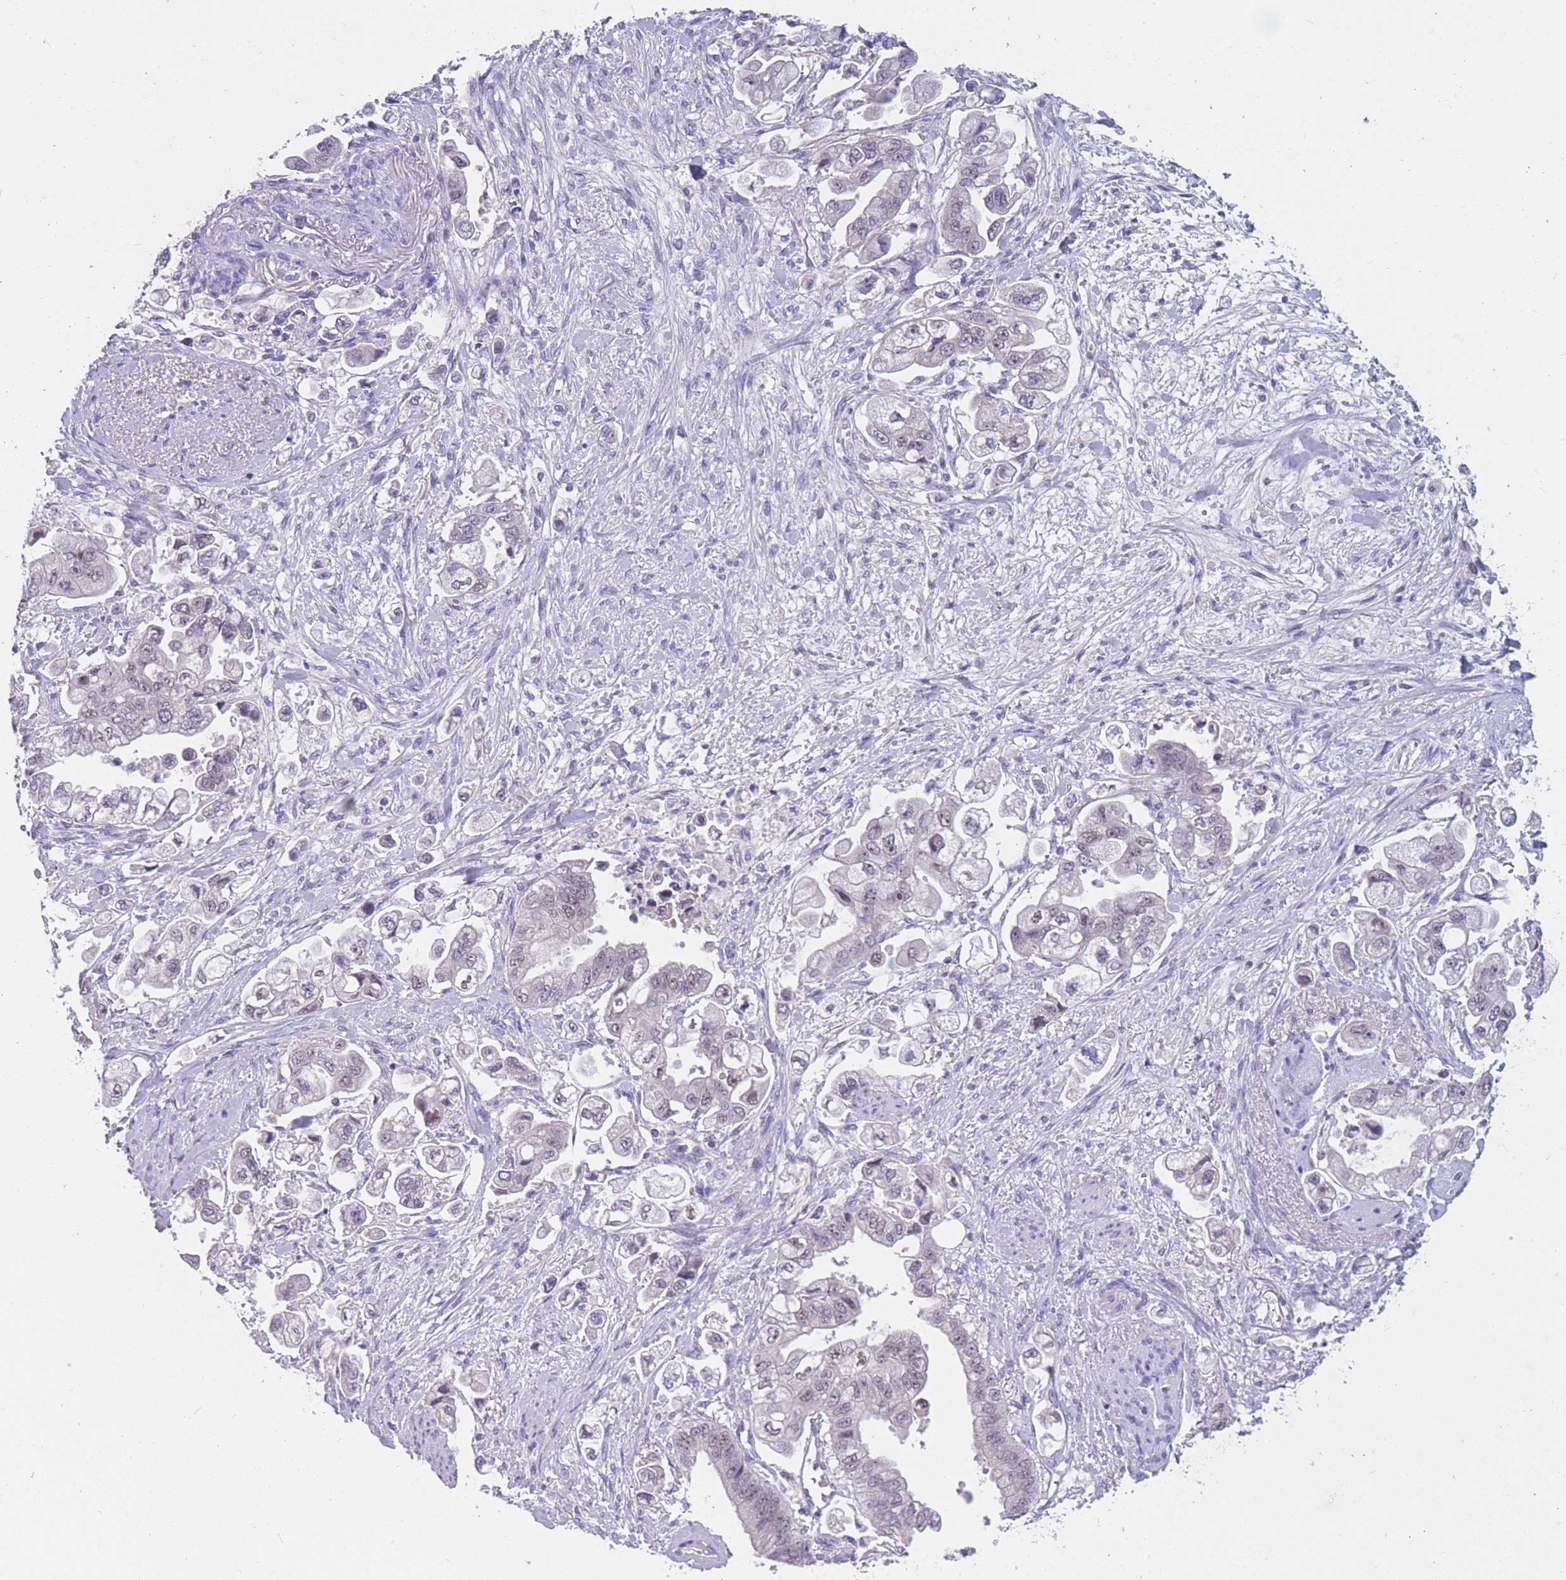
{"staining": {"intensity": "weak", "quantity": "<25%", "location": "nuclear"}, "tissue": "stomach cancer", "cell_type": "Tumor cells", "image_type": "cancer", "snomed": [{"axis": "morphology", "description": "Adenocarcinoma, NOS"}, {"axis": "topography", "description": "Stomach"}], "caption": "Immunohistochemistry (IHC) photomicrograph of stomach cancer stained for a protein (brown), which demonstrates no positivity in tumor cells. (DAB (3,3'-diaminobenzidine) immunohistochemistry (IHC) visualized using brightfield microscopy, high magnification).", "gene": "BOP1", "patient": {"sex": "male", "age": 62}}